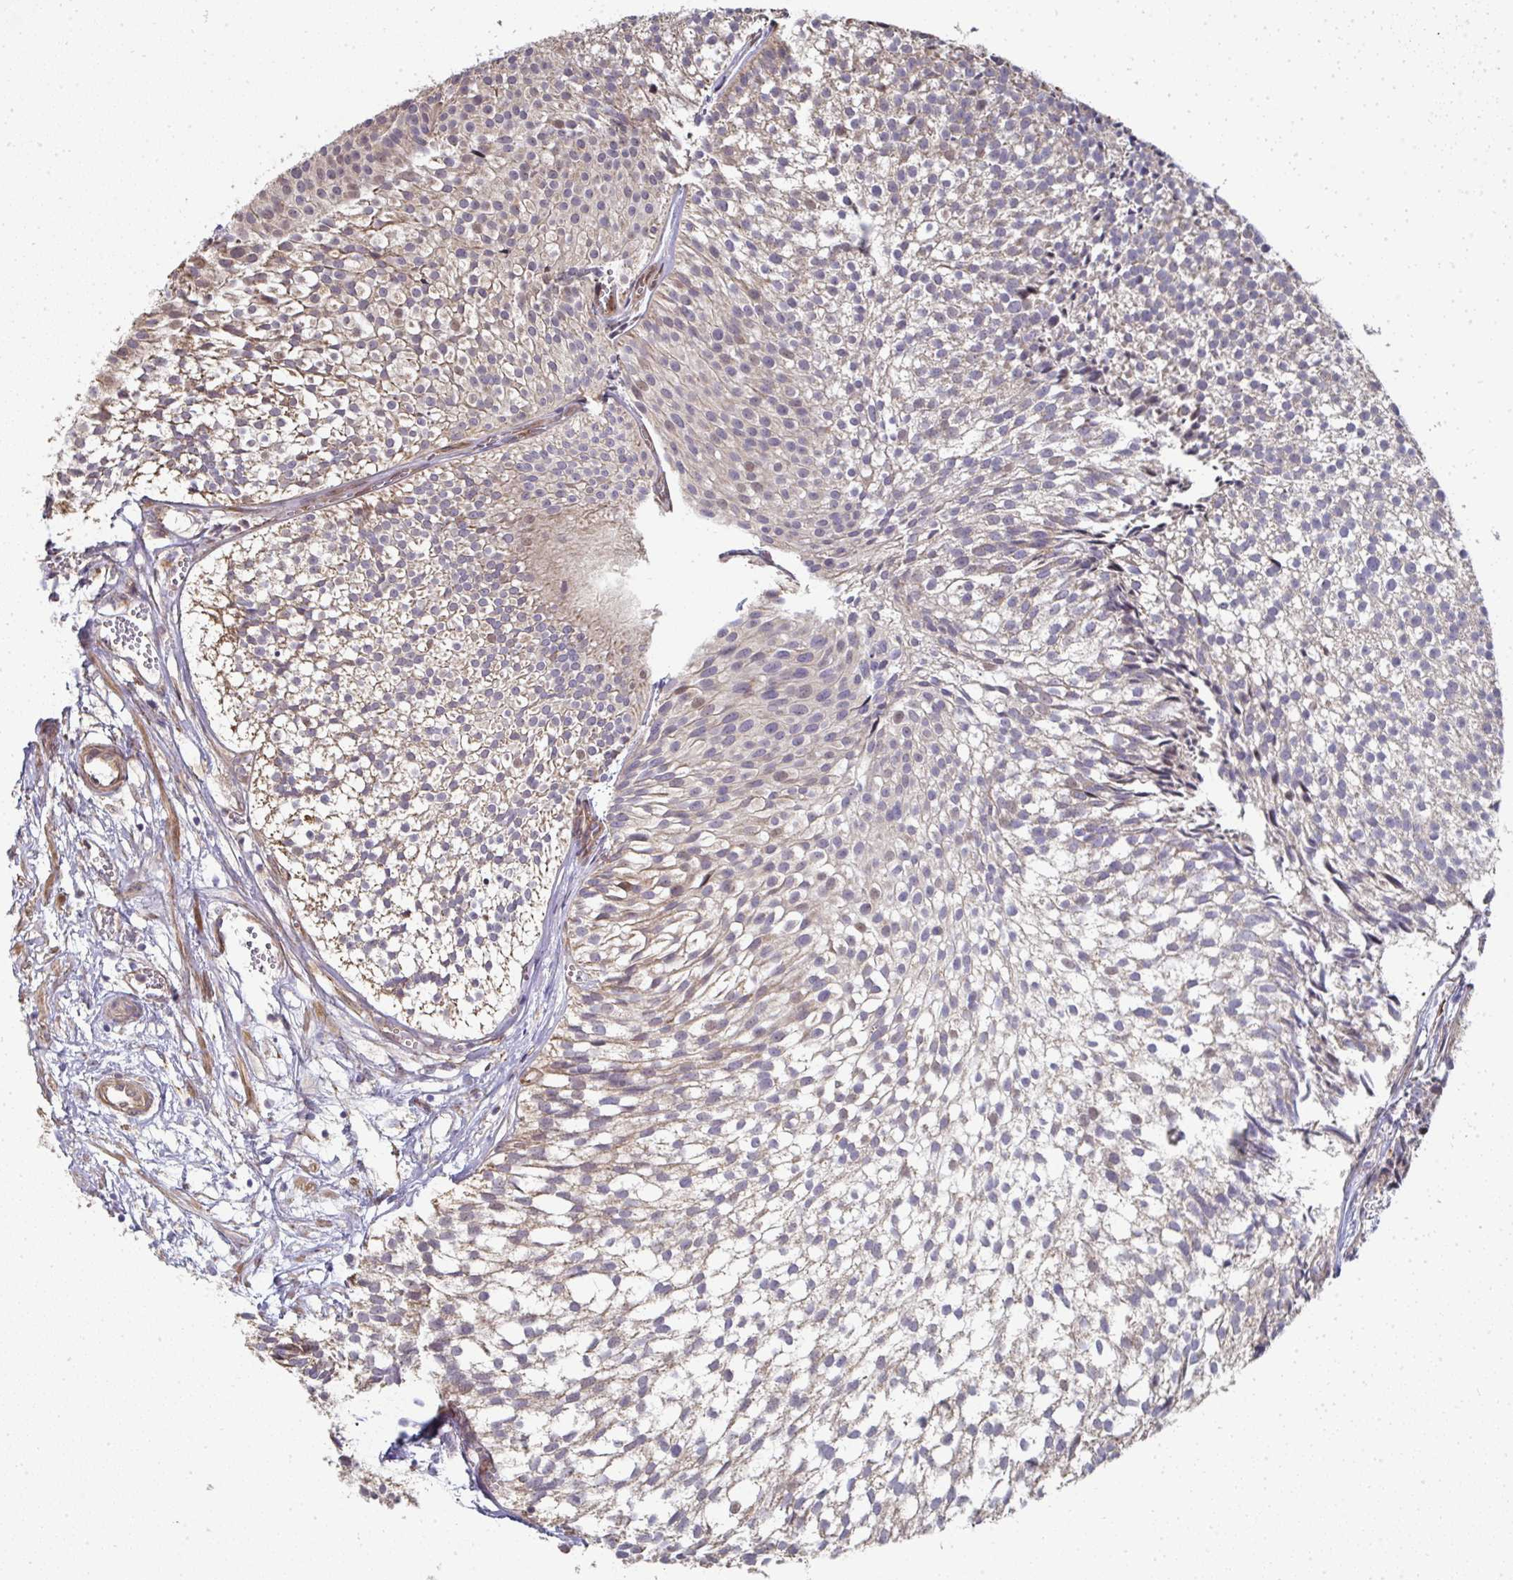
{"staining": {"intensity": "moderate", "quantity": "<25%", "location": "cytoplasmic/membranous,nuclear"}, "tissue": "urothelial cancer", "cell_type": "Tumor cells", "image_type": "cancer", "snomed": [{"axis": "morphology", "description": "Urothelial carcinoma, Low grade"}, {"axis": "topography", "description": "Urinary bladder"}], "caption": "Protein expression analysis of human urothelial carcinoma (low-grade) reveals moderate cytoplasmic/membranous and nuclear staining in about <25% of tumor cells.", "gene": "AGTPBP1", "patient": {"sex": "male", "age": 91}}